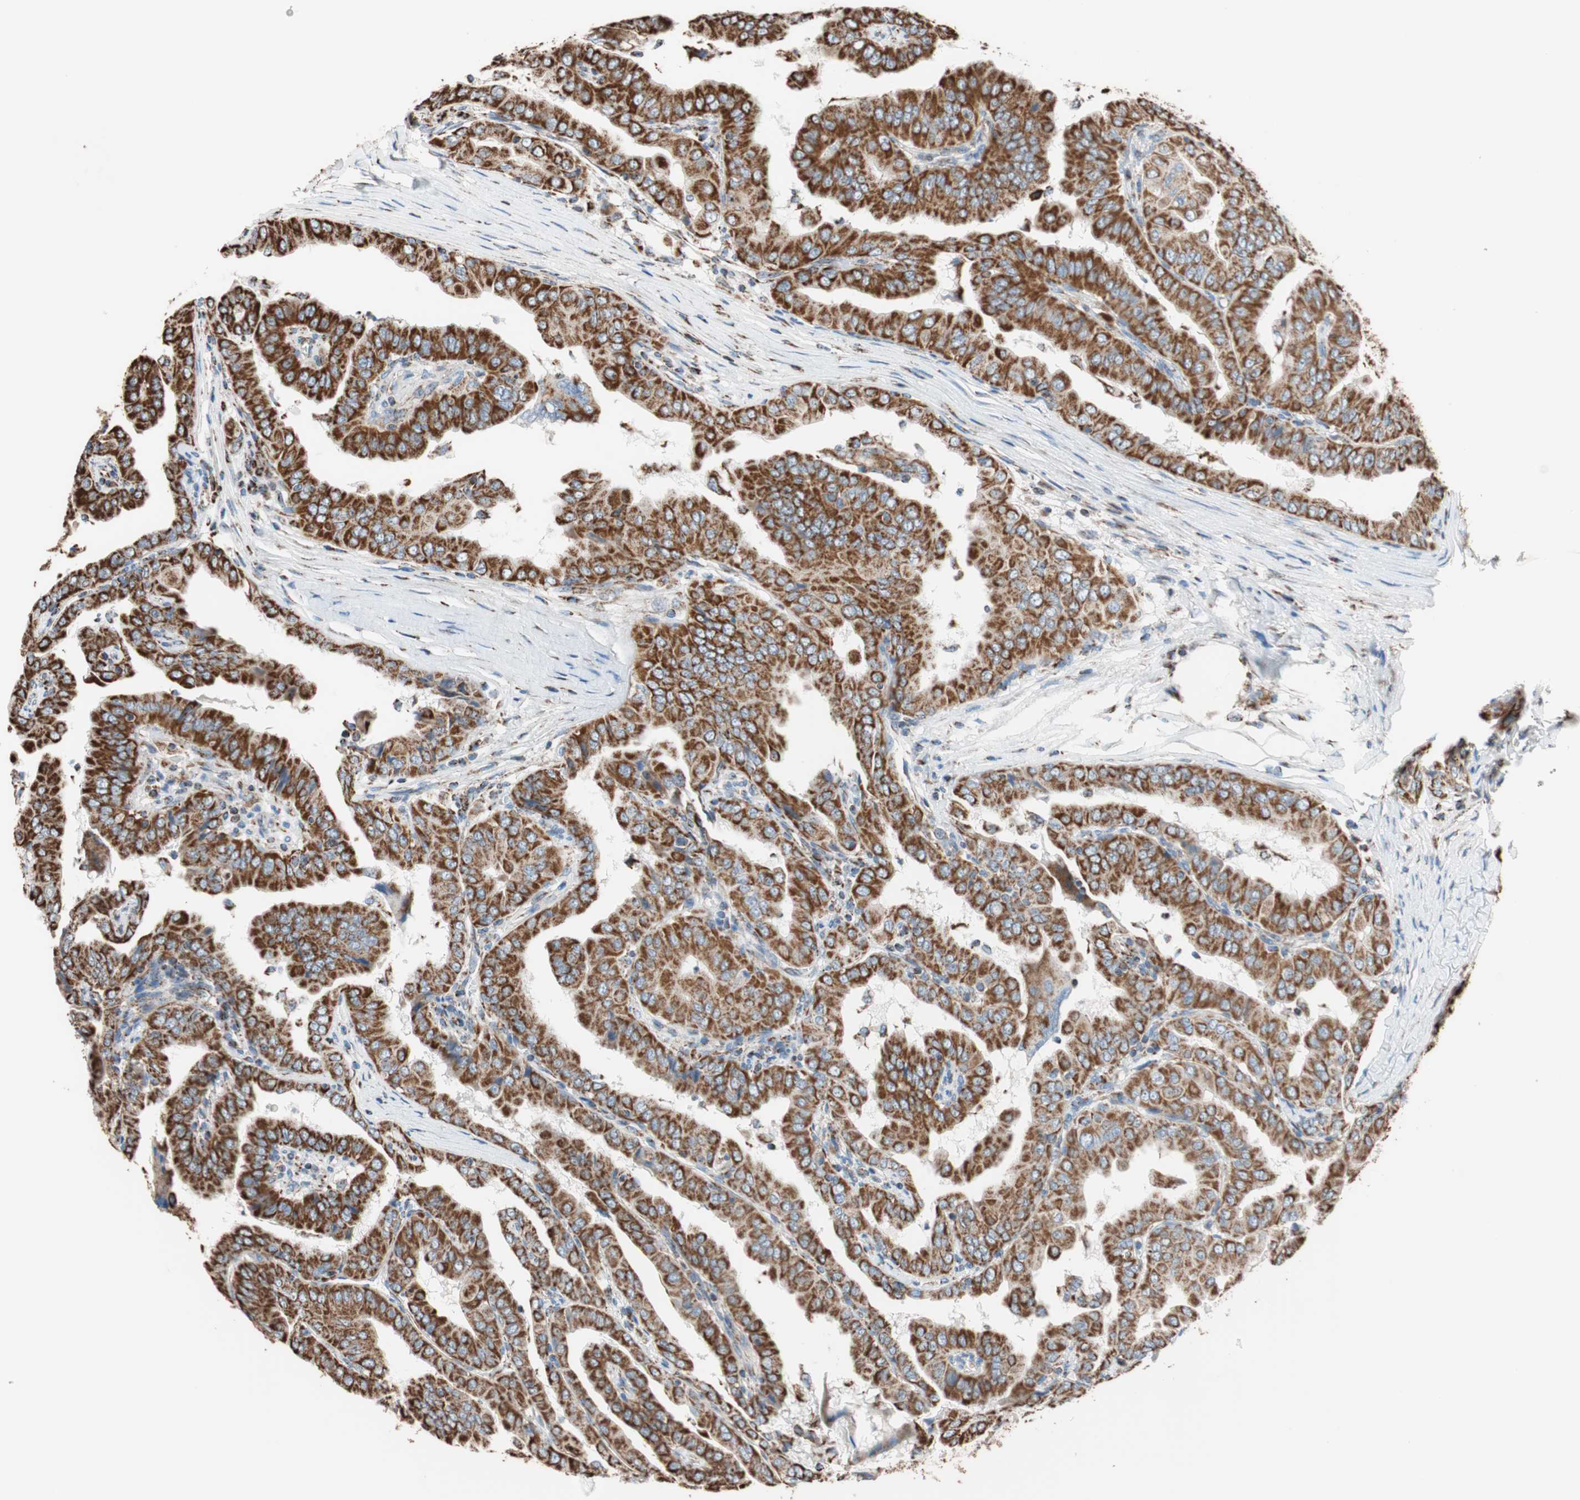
{"staining": {"intensity": "strong", "quantity": ">75%", "location": "cytoplasmic/membranous"}, "tissue": "thyroid cancer", "cell_type": "Tumor cells", "image_type": "cancer", "snomed": [{"axis": "morphology", "description": "Papillary adenocarcinoma, NOS"}, {"axis": "topography", "description": "Thyroid gland"}], "caption": "Immunohistochemical staining of human thyroid papillary adenocarcinoma demonstrates high levels of strong cytoplasmic/membranous staining in approximately >75% of tumor cells.", "gene": "PCSK4", "patient": {"sex": "male", "age": 33}}